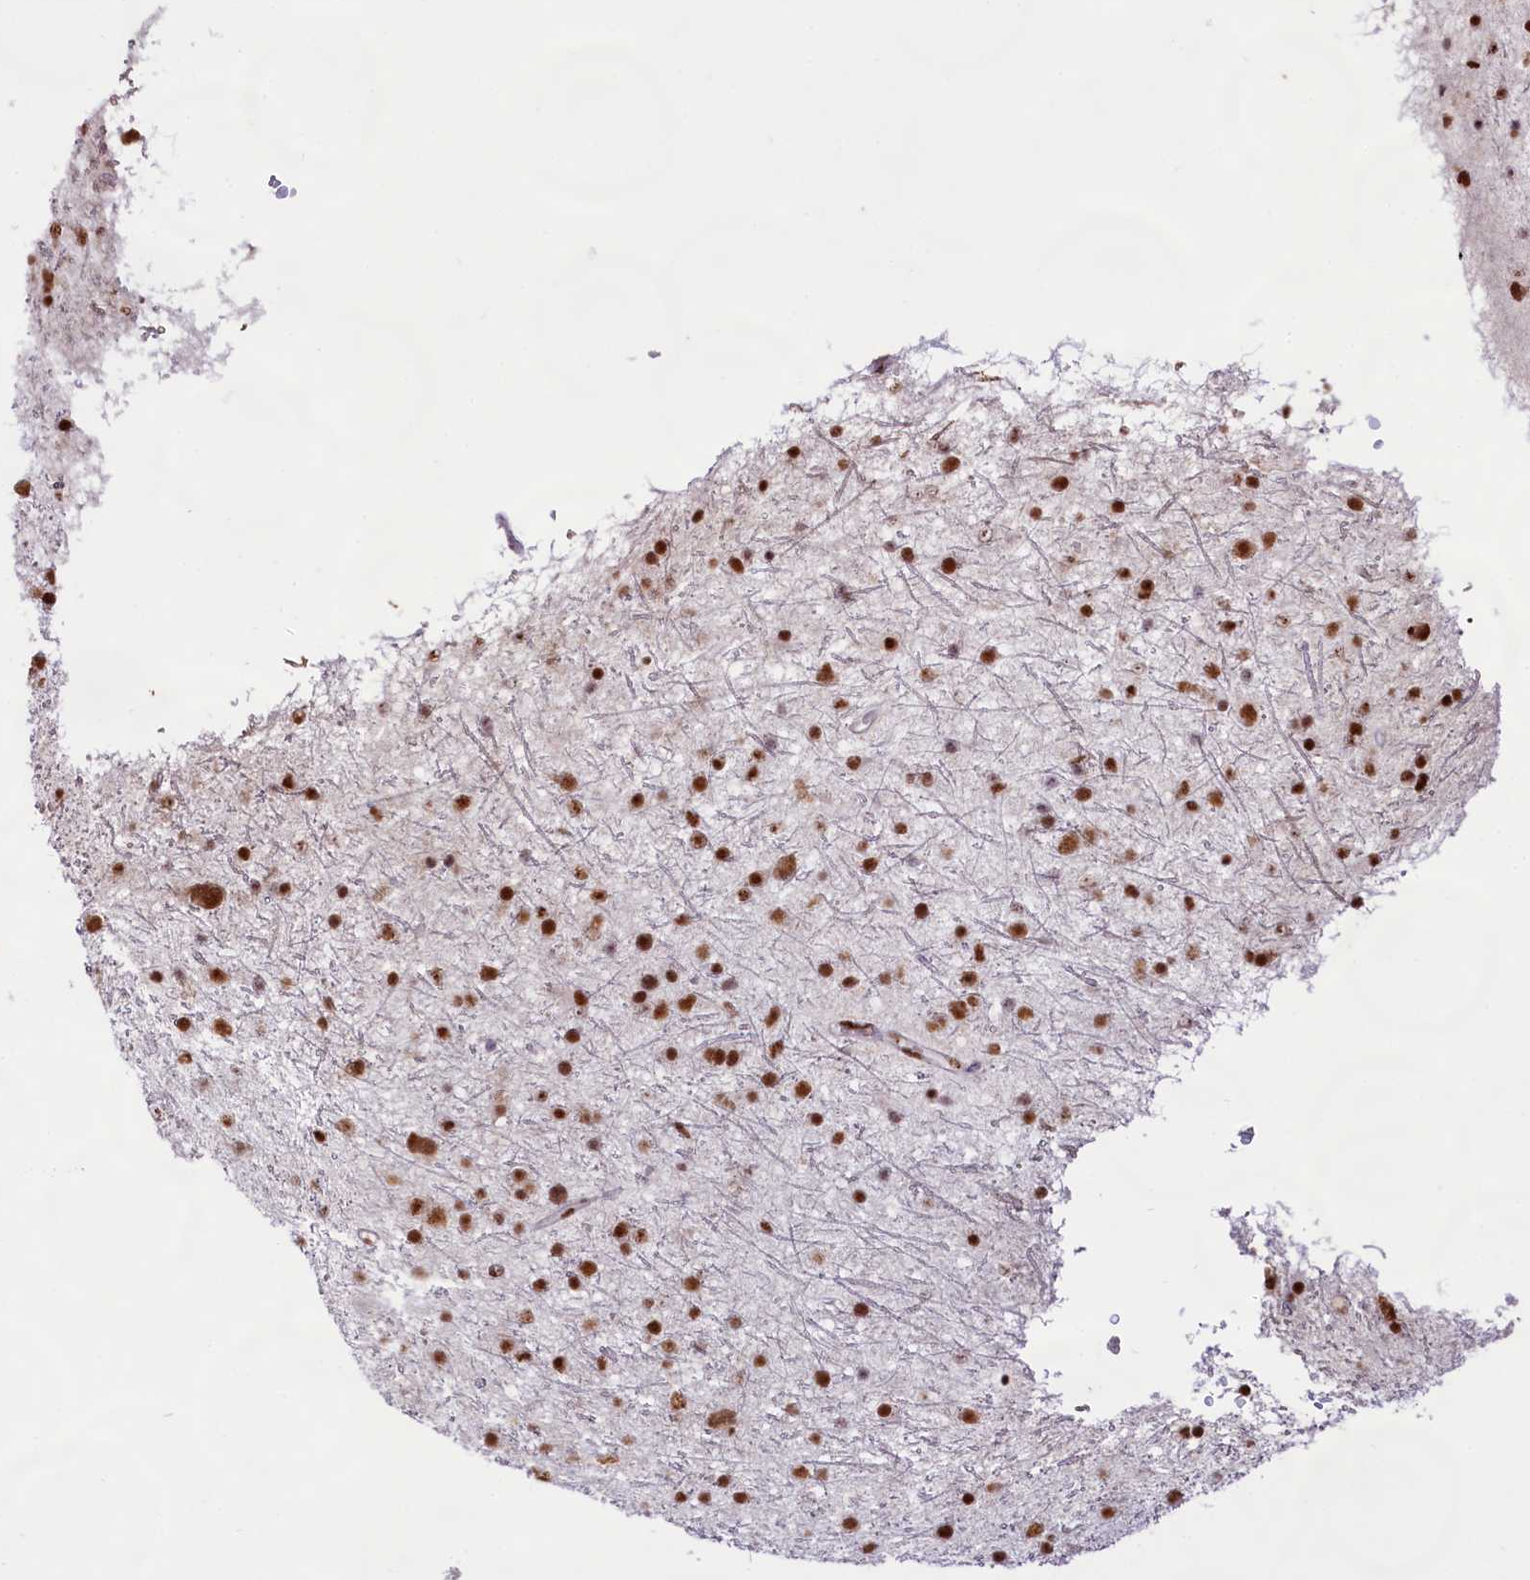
{"staining": {"intensity": "strong", "quantity": ">75%", "location": "nuclear"}, "tissue": "glioma", "cell_type": "Tumor cells", "image_type": "cancer", "snomed": [{"axis": "morphology", "description": "Glioma, malignant, Low grade"}, {"axis": "topography", "description": "Cerebral cortex"}], "caption": "Glioma was stained to show a protein in brown. There is high levels of strong nuclear expression in about >75% of tumor cells. (Stains: DAB (3,3'-diaminobenzidine) in brown, nuclei in blue, Microscopy: brightfield microscopy at high magnification).", "gene": "HIRA", "patient": {"sex": "female", "age": 39}}